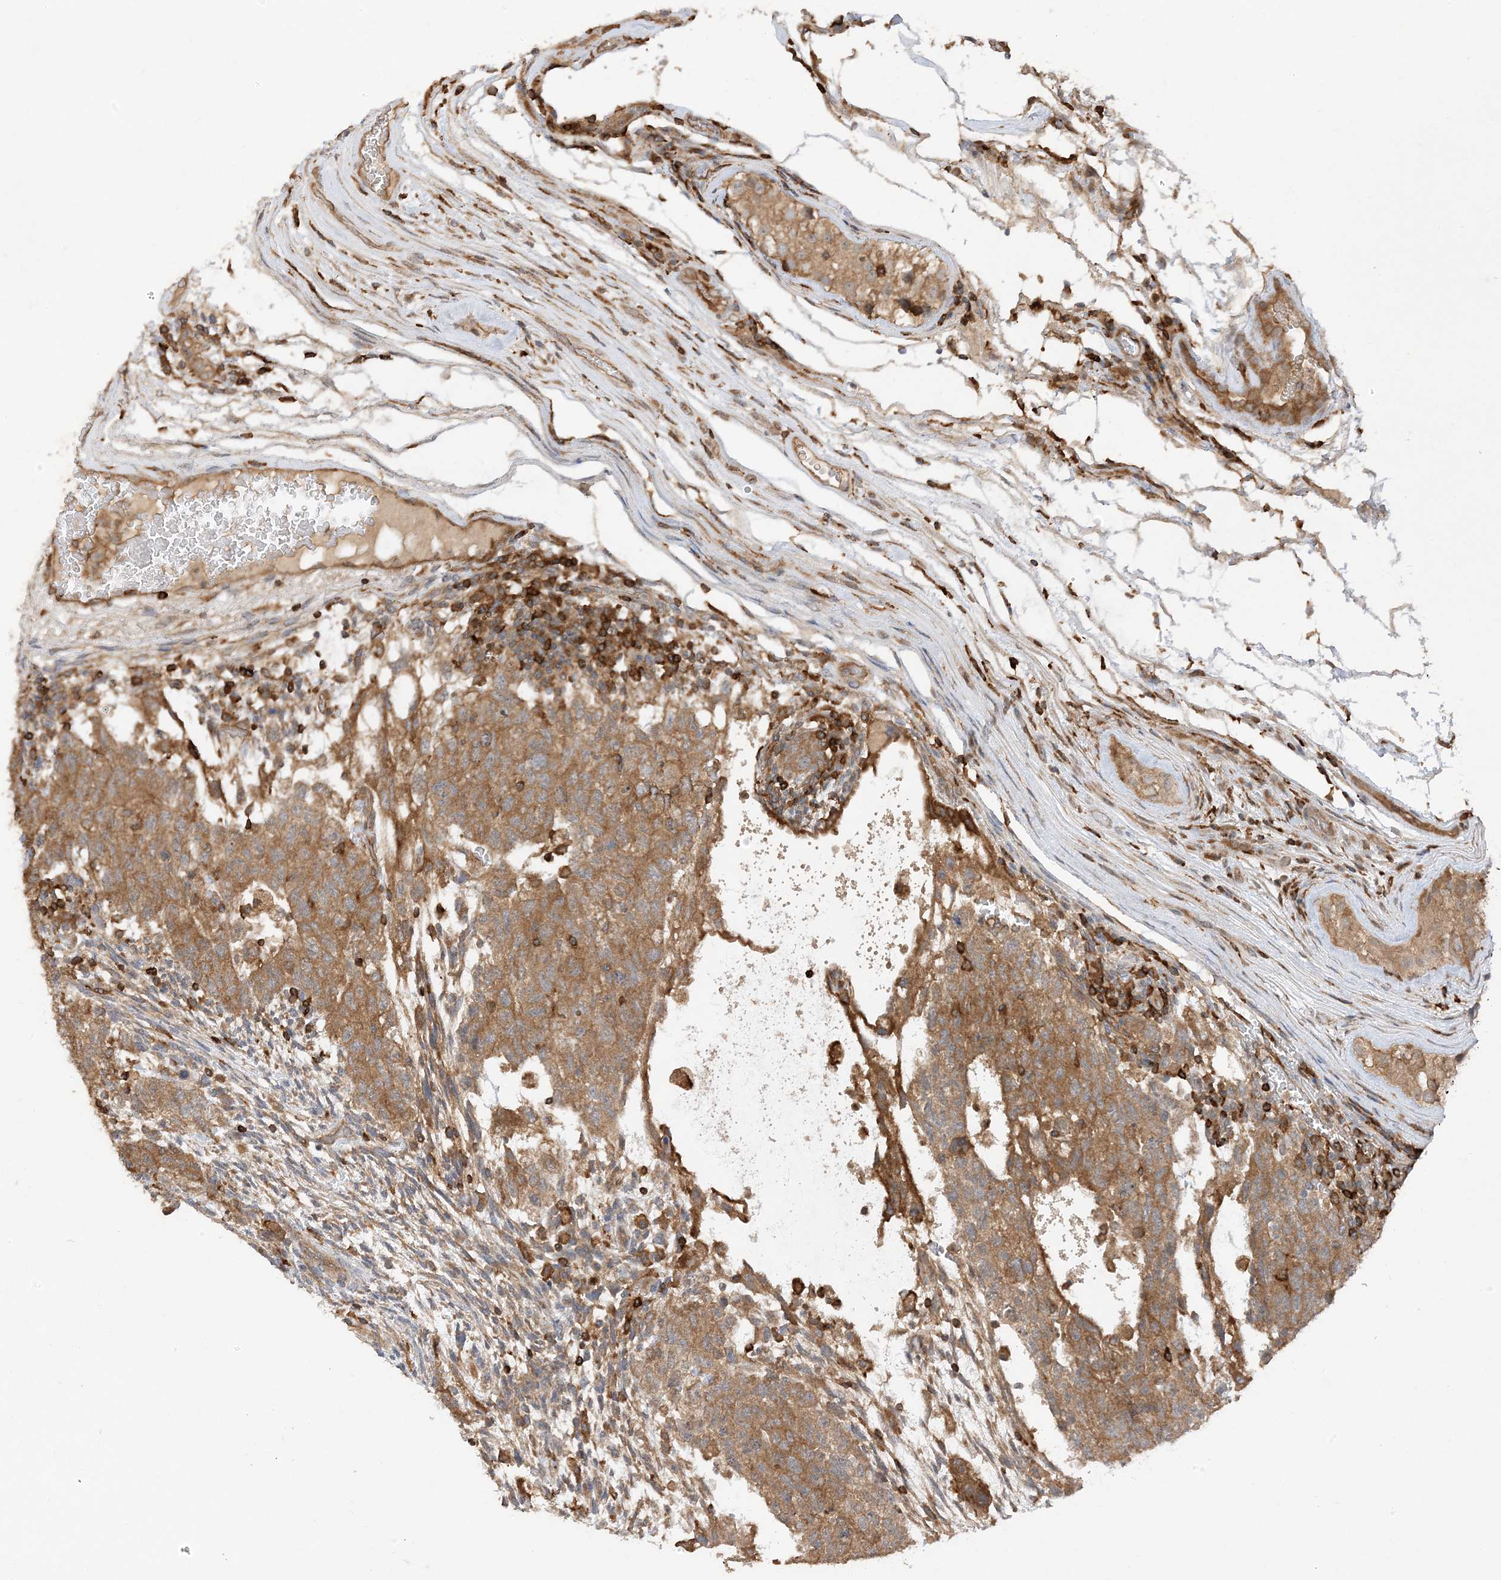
{"staining": {"intensity": "moderate", "quantity": ">75%", "location": "cytoplasmic/membranous"}, "tissue": "testis cancer", "cell_type": "Tumor cells", "image_type": "cancer", "snomed": [{"axis": "morphology", "description": "Normal tissue, NOS"}, {"axis": "morphology", "description": "Carcinoma, Embryonal, NOS"}, {"axis": "topography", "description": "Testis"}], "caption": "Moderate cytoplasmic/membranous staining is present in approximately >75% of tumor cells in testis cancer (embryonal carcinoma).", "gene": "PHACTR2", "patient": {"sex": "male", "age": 36}}